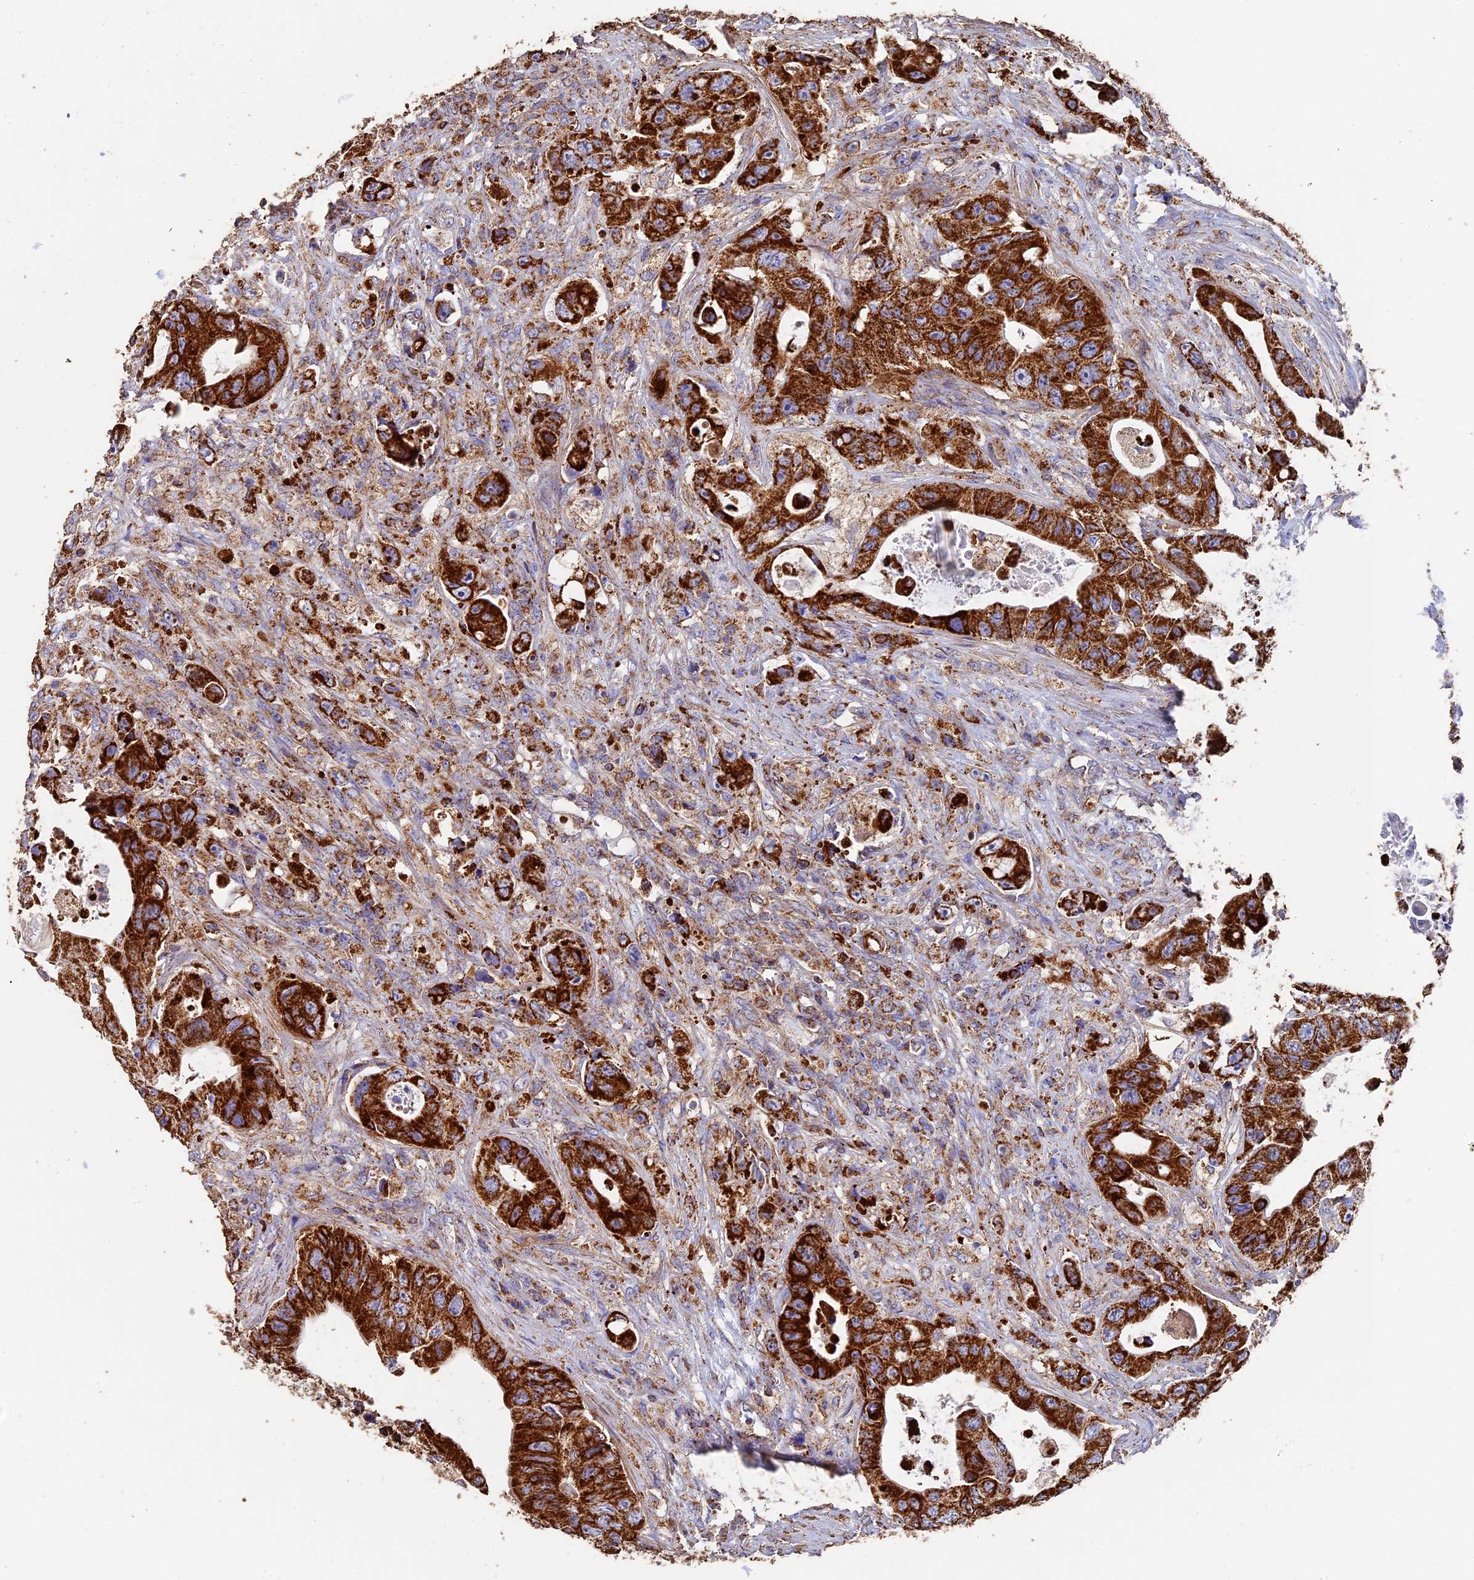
{"staining": {"intensity": "strong", "quantity": ">75%", "location": "cytoplasmic/membranous"}, "tissue": "colorectal cancer", "cell_type": "Tumor cells", "image_type": "cancer", "snomed": [{"axis": "morphology", "description": "Adenocarcinoma, NOS"}, {"axis": "topography", "description": "Colon"}], "caption": "Colorectal cancer (adenocarcinoma) stained for a protein (brown) demonstrates strong cytoplasmic/membranous positive staining in about >75% of tumor cells.", "gene": "ADAT1", "patient": {"sex": "female", "age": 46}}